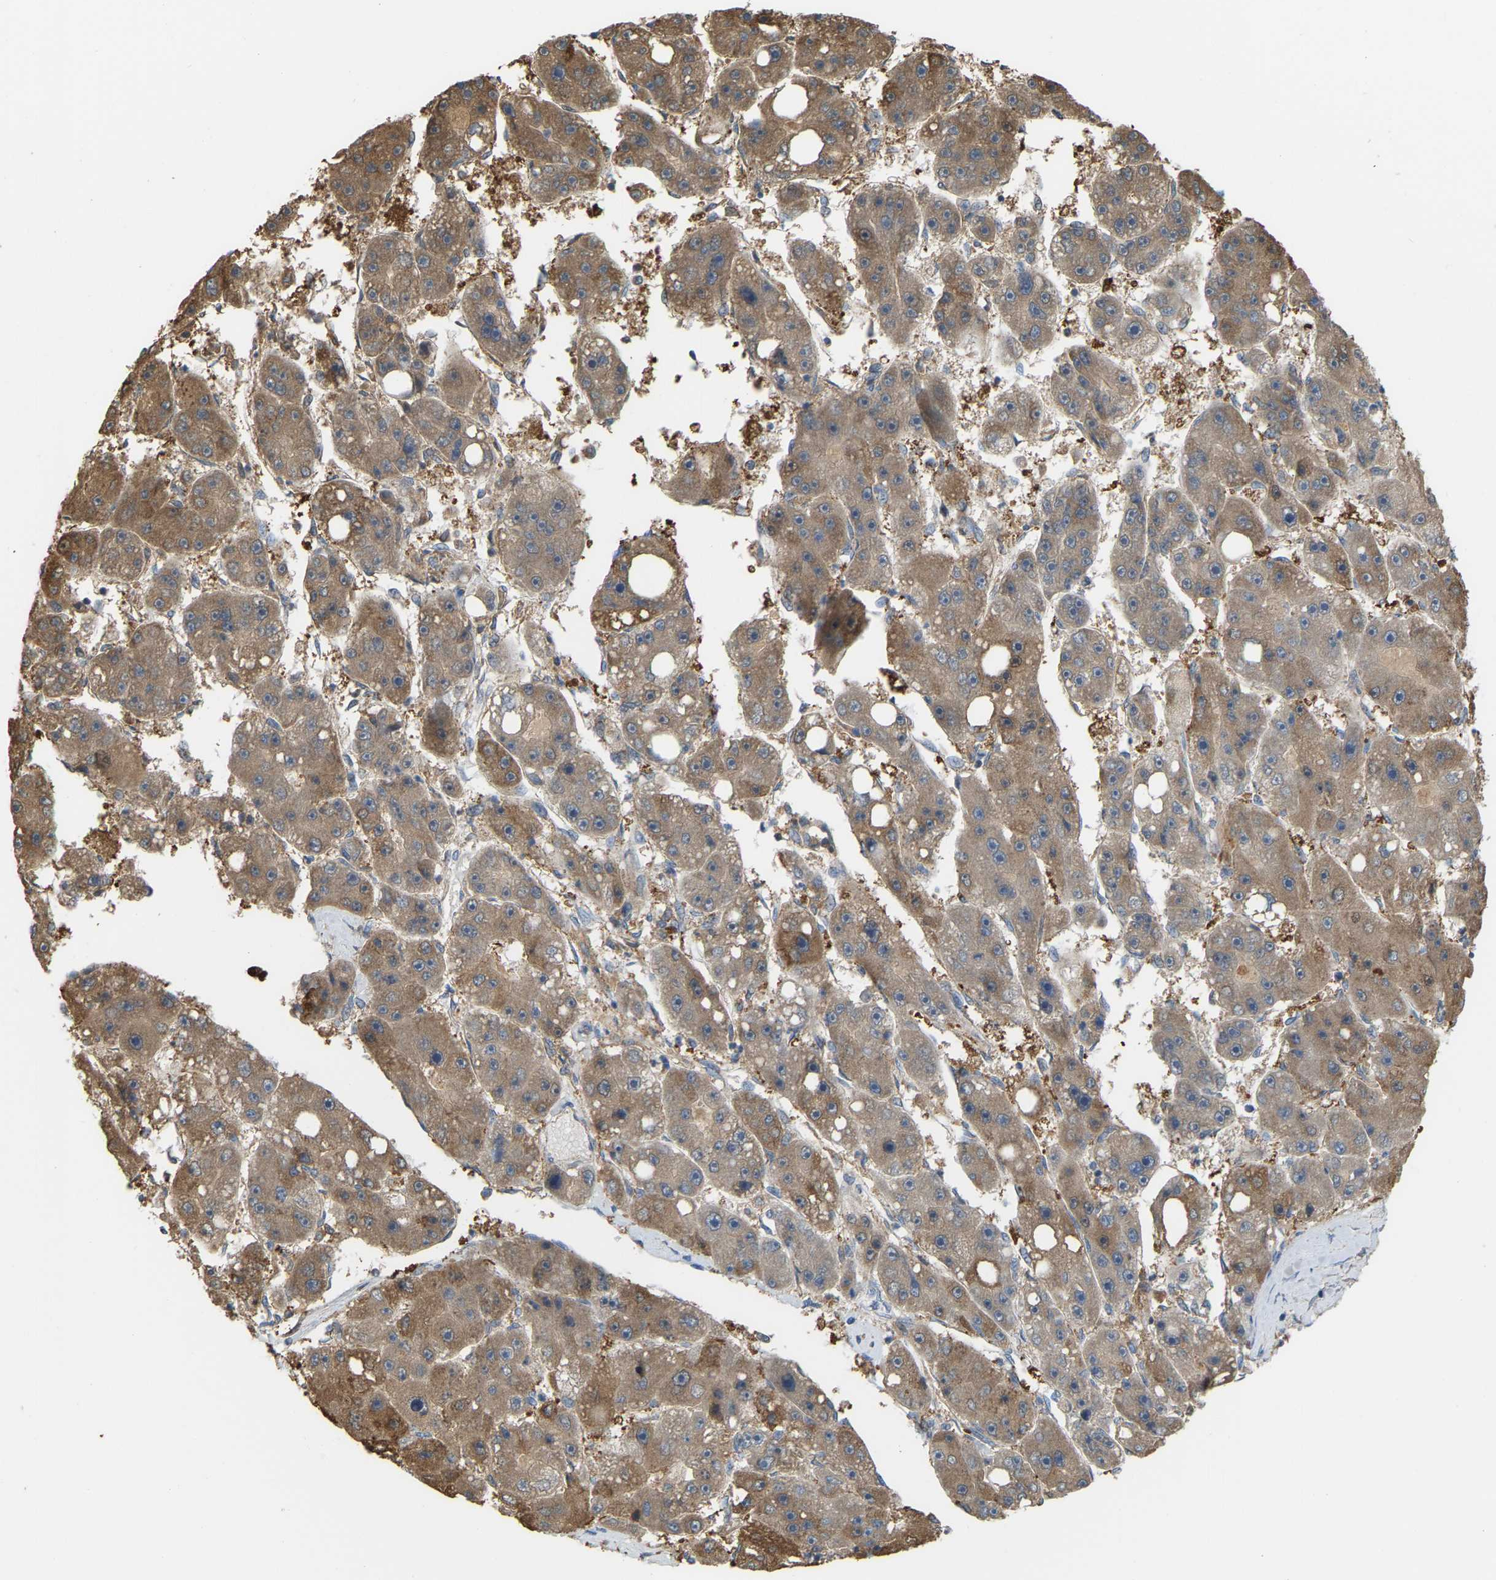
{"staining": {"intensity": "moderate", "quantity": ">75%", "location": "cytoplasmic/membranous"}, "tissue": "liver cancer", "cell_type": "Tumor cells", "image_type": "cancer", "snomed": [{"axis": "morphology", "description": "Carcinoma, Hepatocellular, NOS"}, {"axis": "topography", "description": "Liver"}], "caption": "Human liver cancer (hepatocellular carcinoma) stained for a protein (brown) demonstrates moderate cytoplasmic/membranous positive positivity in about >75% of tumor cells.", "gene": "CROT", "patient": {"sex": "female", "age": 61}}